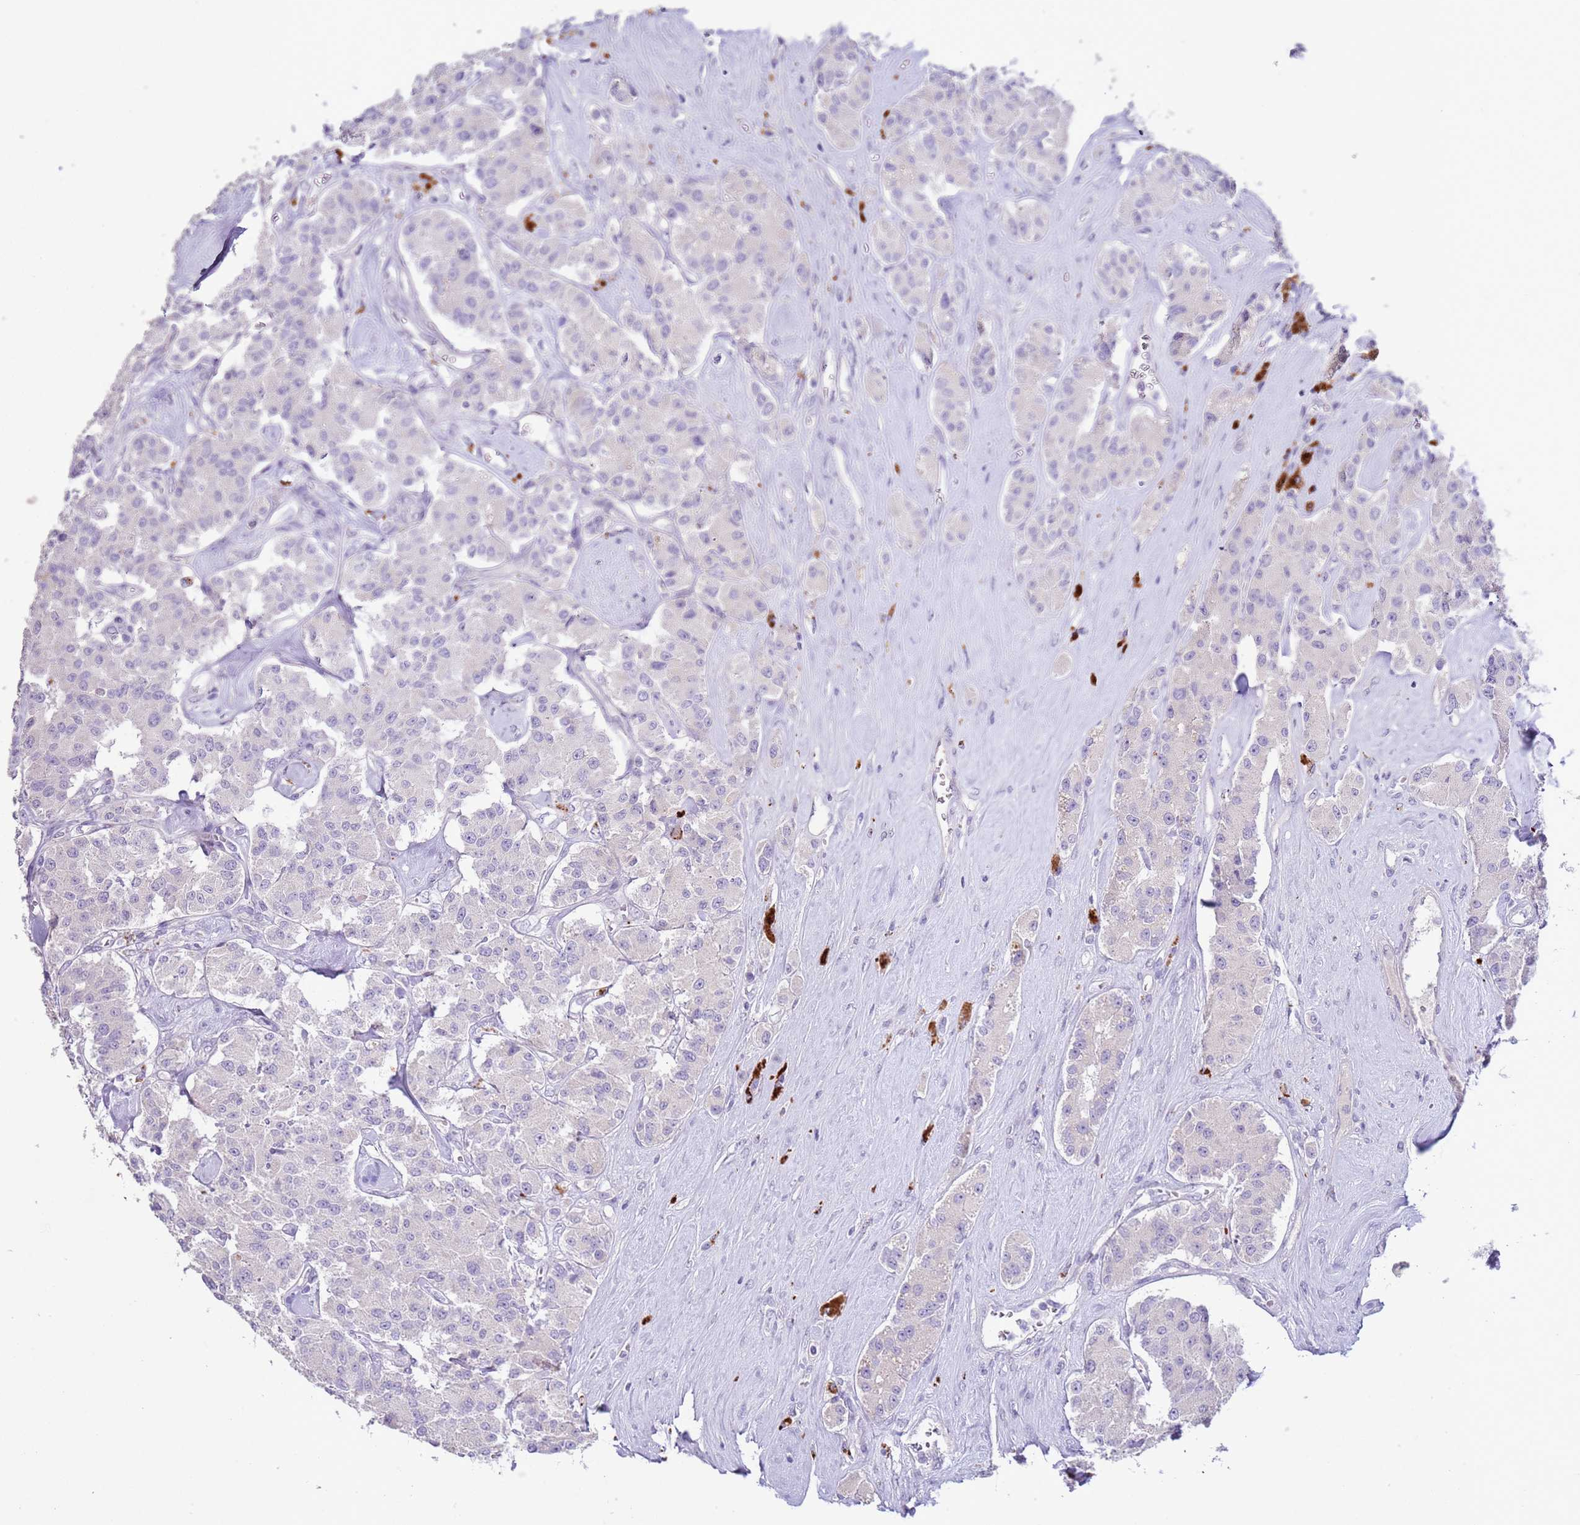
{"staining": {"intensity": "negative", "quantity": "none", "location": "none"}, "tissue": "carcinoid", "cell_type": "Tumor cells", "image_type": "cancer", "snomed": [{"axis": "morphology", "description": "Carcinoid, malignant, NOS"}, {"axis": "topography", "description": "Pancreas"}], "caption": "Tumor cells show no significant protein staining in carcinoid. (Brightfield microscopy of DAB IHC at high magnification).", "gene": "ABHD17A", "patient": {"sex": "male", "age": 41}}